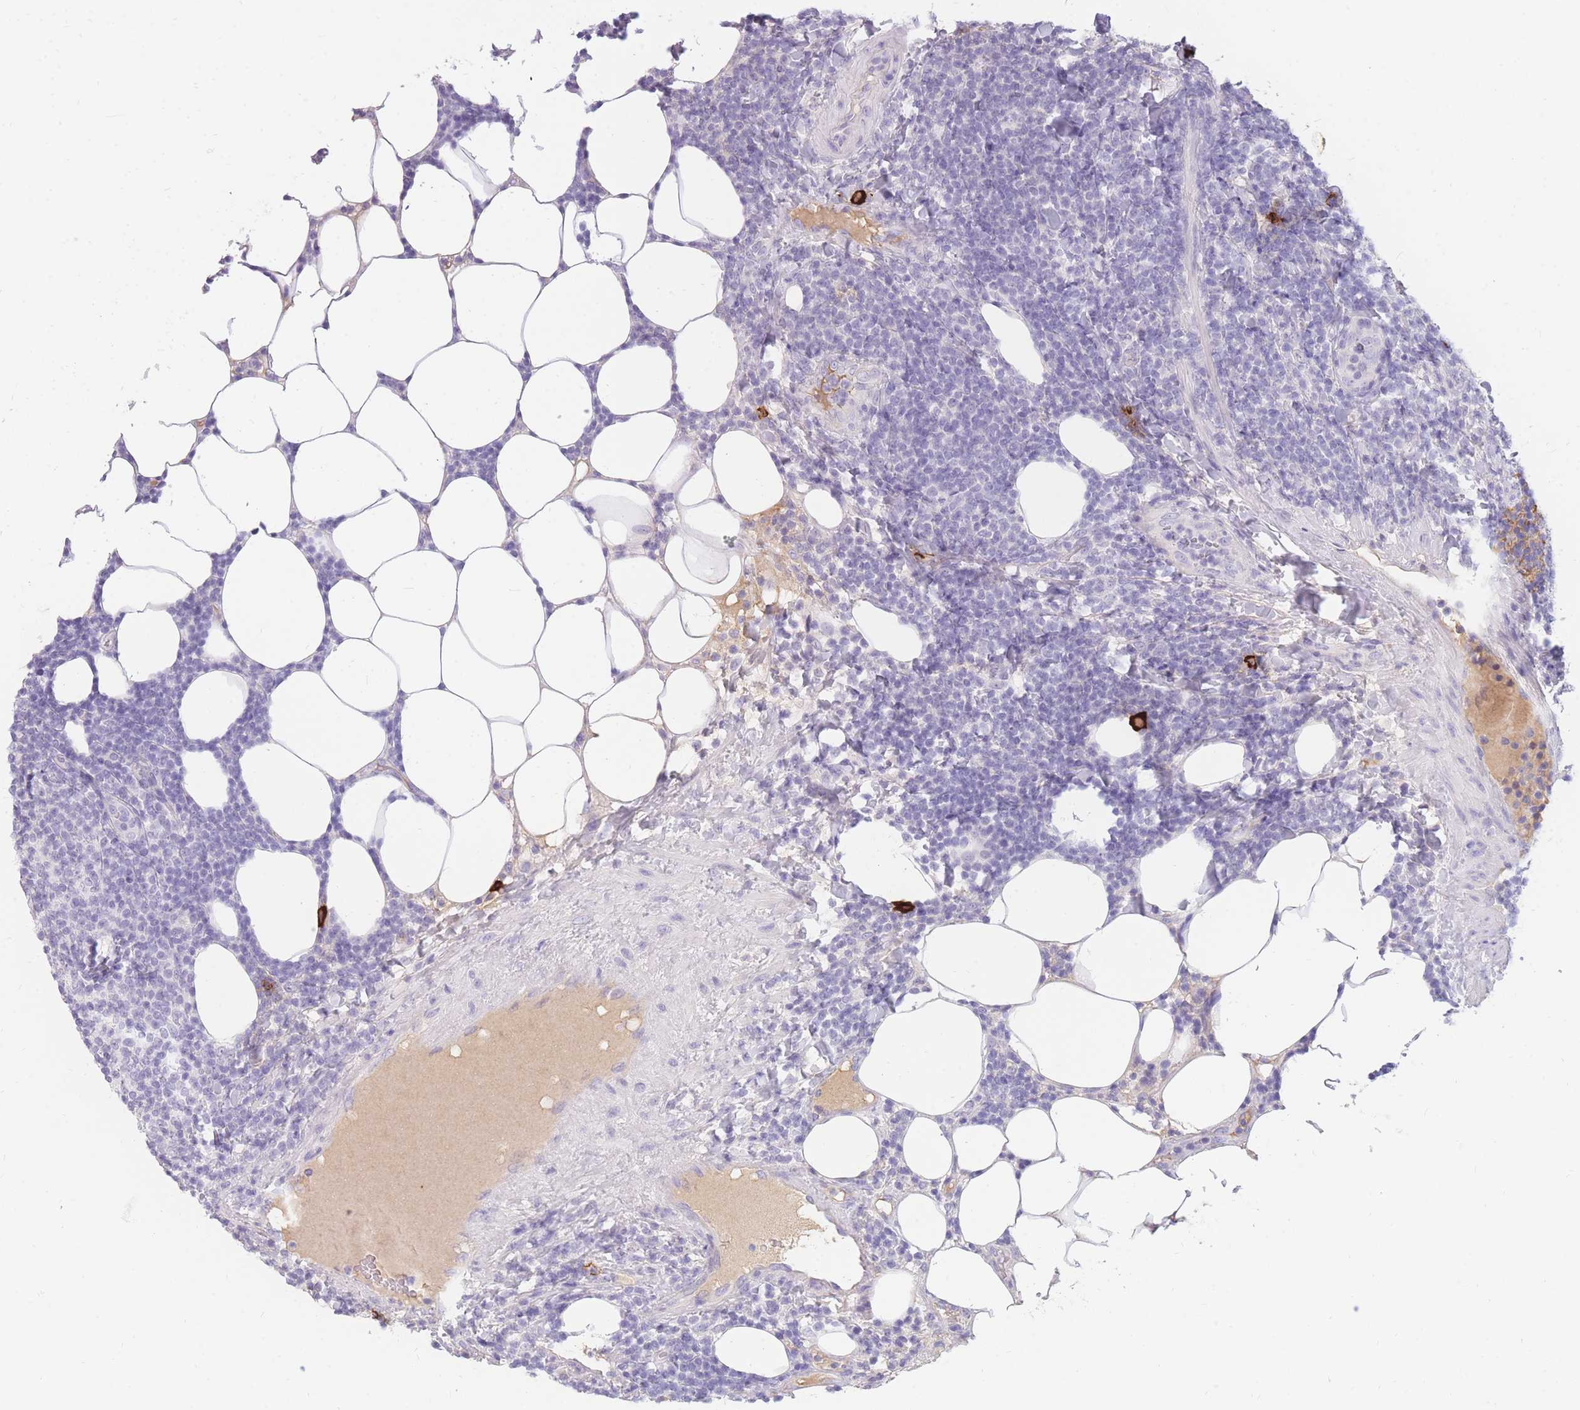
{"staining": {"intensity": "negative", "quantity": "none", "location": "none"}, "tissue": "lymphoma", "cell_type": "Tumor cells", "image_type": "cancer", "snomed": [{"axis": "morphology", "description": "Malignant lymphoma, non-Hodgkin's type, Low grade"}, {"axis": "topography", "description": "Lymph node"}], "caption": "Low-grade malignant lymphoma, non-Hodgkin's type stained for a protein using IHC reveals no expression tumor cells.", "gene": "TPSD1", "patient": {"sex": "male", "age": 66}}